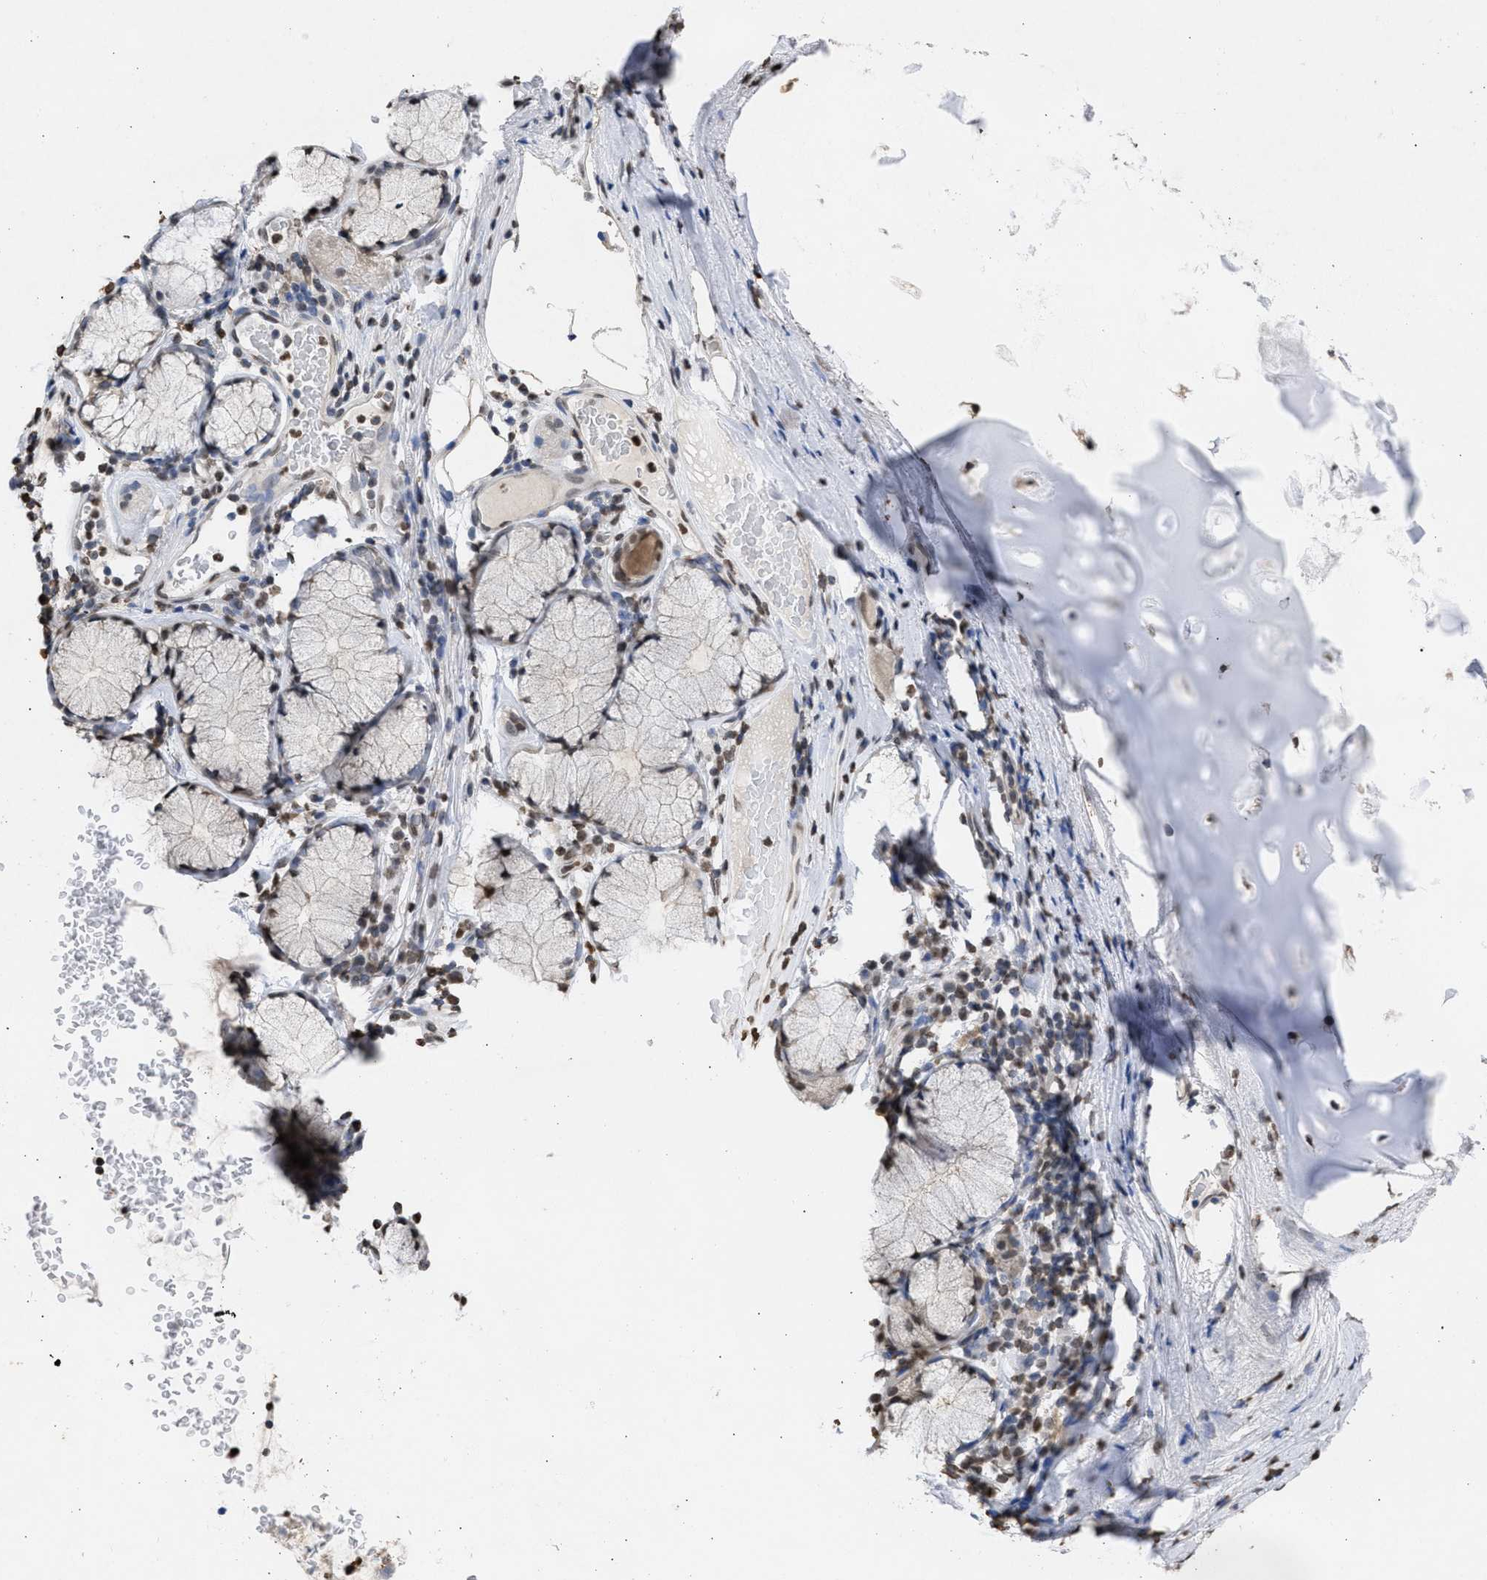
{"staining": {"intensity": "moderate", "quantity": "25%-75%", "location": "nuclear"}, "tissue": "bronchus", "cell_type": "Respiratory epithelial cells", "image_type": "normal", "snomed": [{"axis": "morphology", "description": "Normal tissue, NOS"}, {"axis": "morphology", "description": "Inflammation, NOS"}, {"axis": "topography", "description": "Cartilage tissue"}, {"axis": "topography", "description": "Bronchus"}], "caption": "Normal bronchus was stained to show a protein in brown. There is medium levels of moderate nuclear expression in approximately 25%-75% of respiratory epithelial cells.", "gene": "NUP35", "patient": {"sex": "male", "age": 77}}